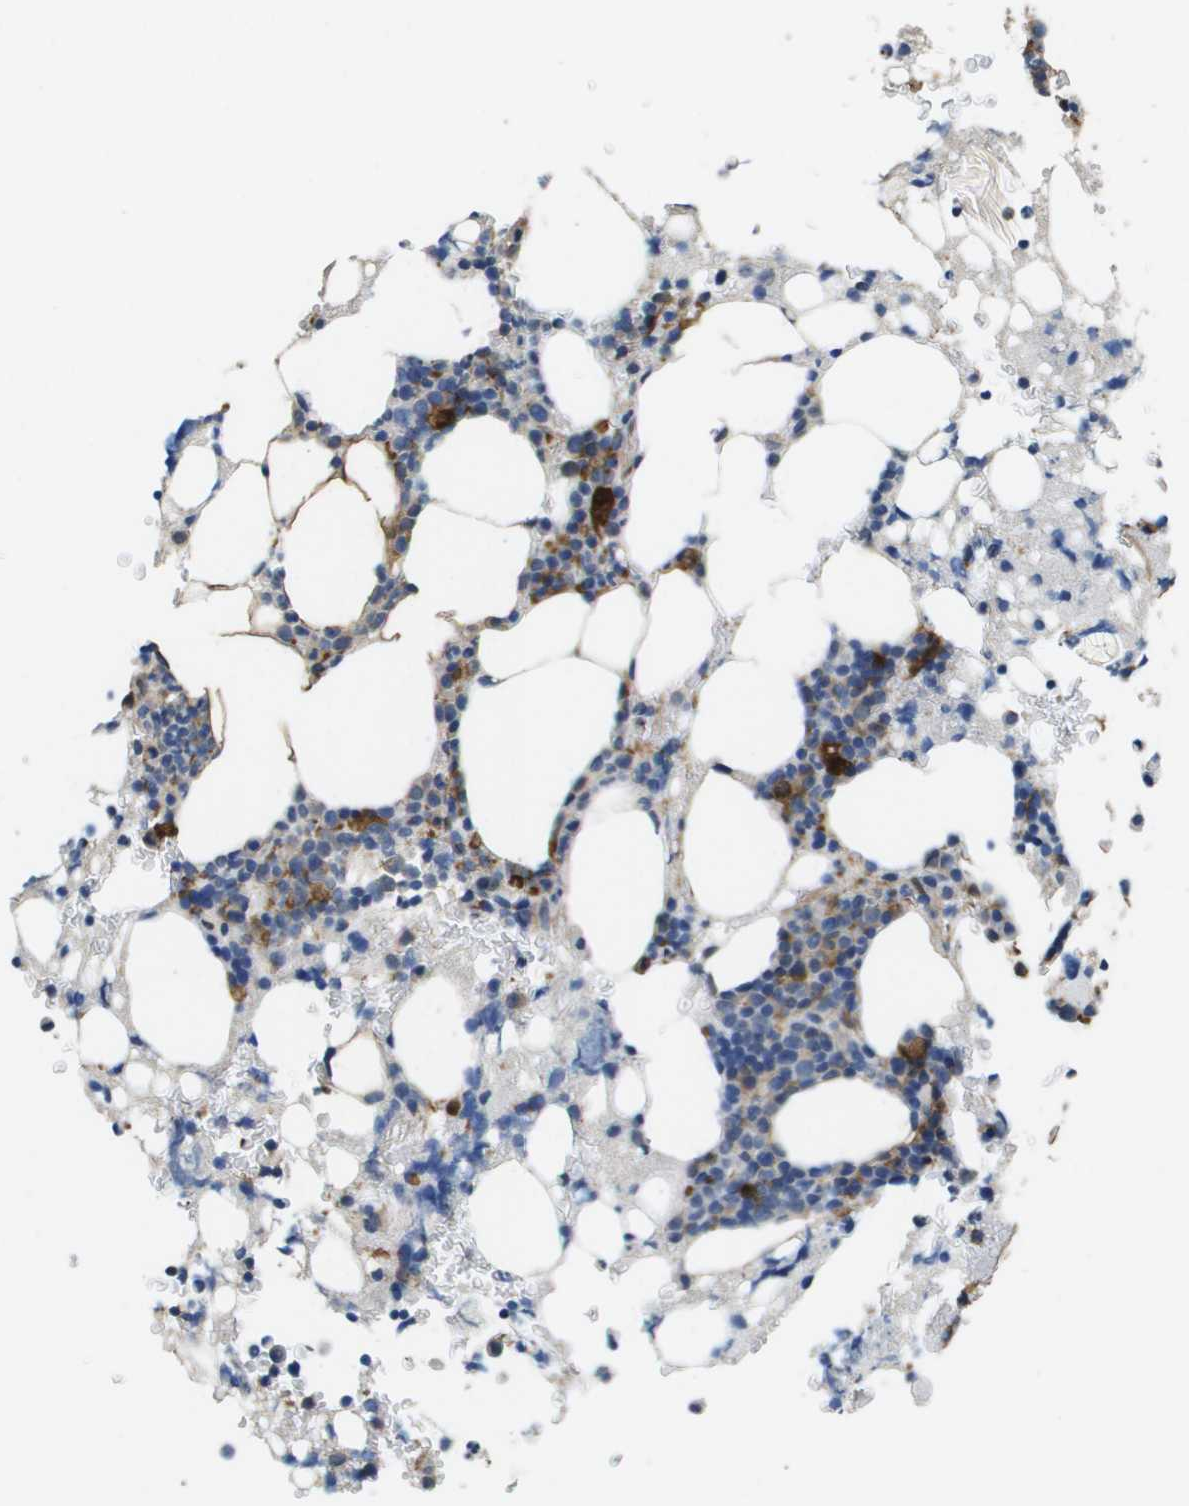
{"staining": {"intensity": "moderate", "quantity": "<25%", "location": "cytoplasmic/membranous"}, "tissue": "bone marrow", "cell_type": "Hematopoietic cells", "image_type": "normal", "snomed": [{"axis": "morphology", "description": "Normal tissue, NOS"}, {"axis": "morphology", "description": "Inflammation, NOS"}, {"axis": "topography", "description": "Bone marrow"}], "caption": "Moderate cytoplasmic/membranous protein positivity is appreciated in approximately <25% of hematopoietic cells in bone marrow.", "gene": "FABP5", "patient": {"sex": "female", "age": 84}}